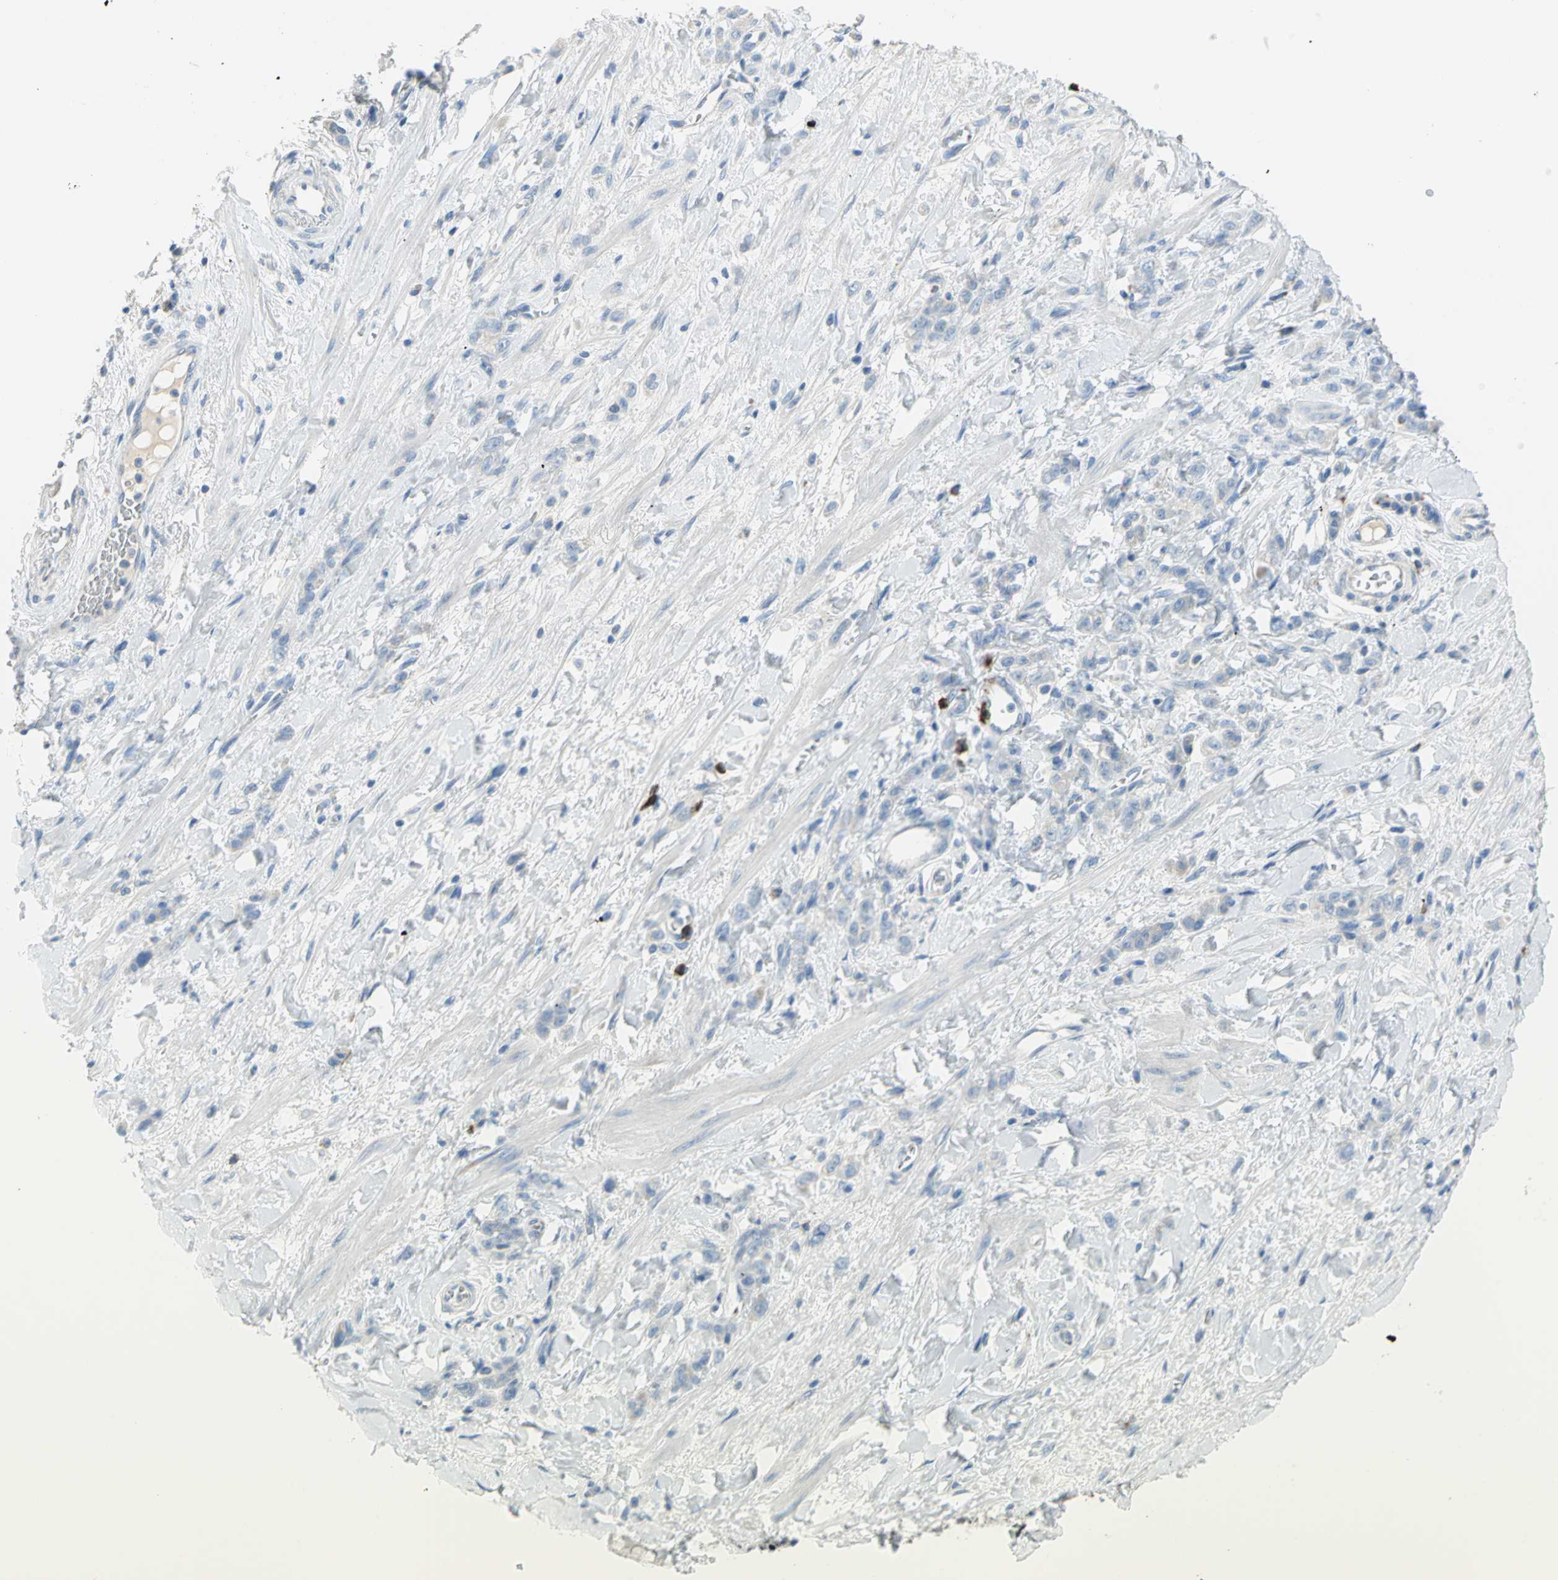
{"staining": {"intensity": "negative", "quantity": "none", "location": "none"}, "tissue": "stomach cancer", "cell_type": "Tumor cells", "image_type": "cancer", "snomed": [{"axis": "morphology", "description": "Adenocarcinoma, NOS"}, {"axis": "topography", "description": "Stomach"}], "caption": "Adenocarcinoma (stomach) was stained to show a protein in brown. There is no significant positivity in tumor cells.", "gene": "ALOX15", "patient": {"sex": "male", "age": 82}}